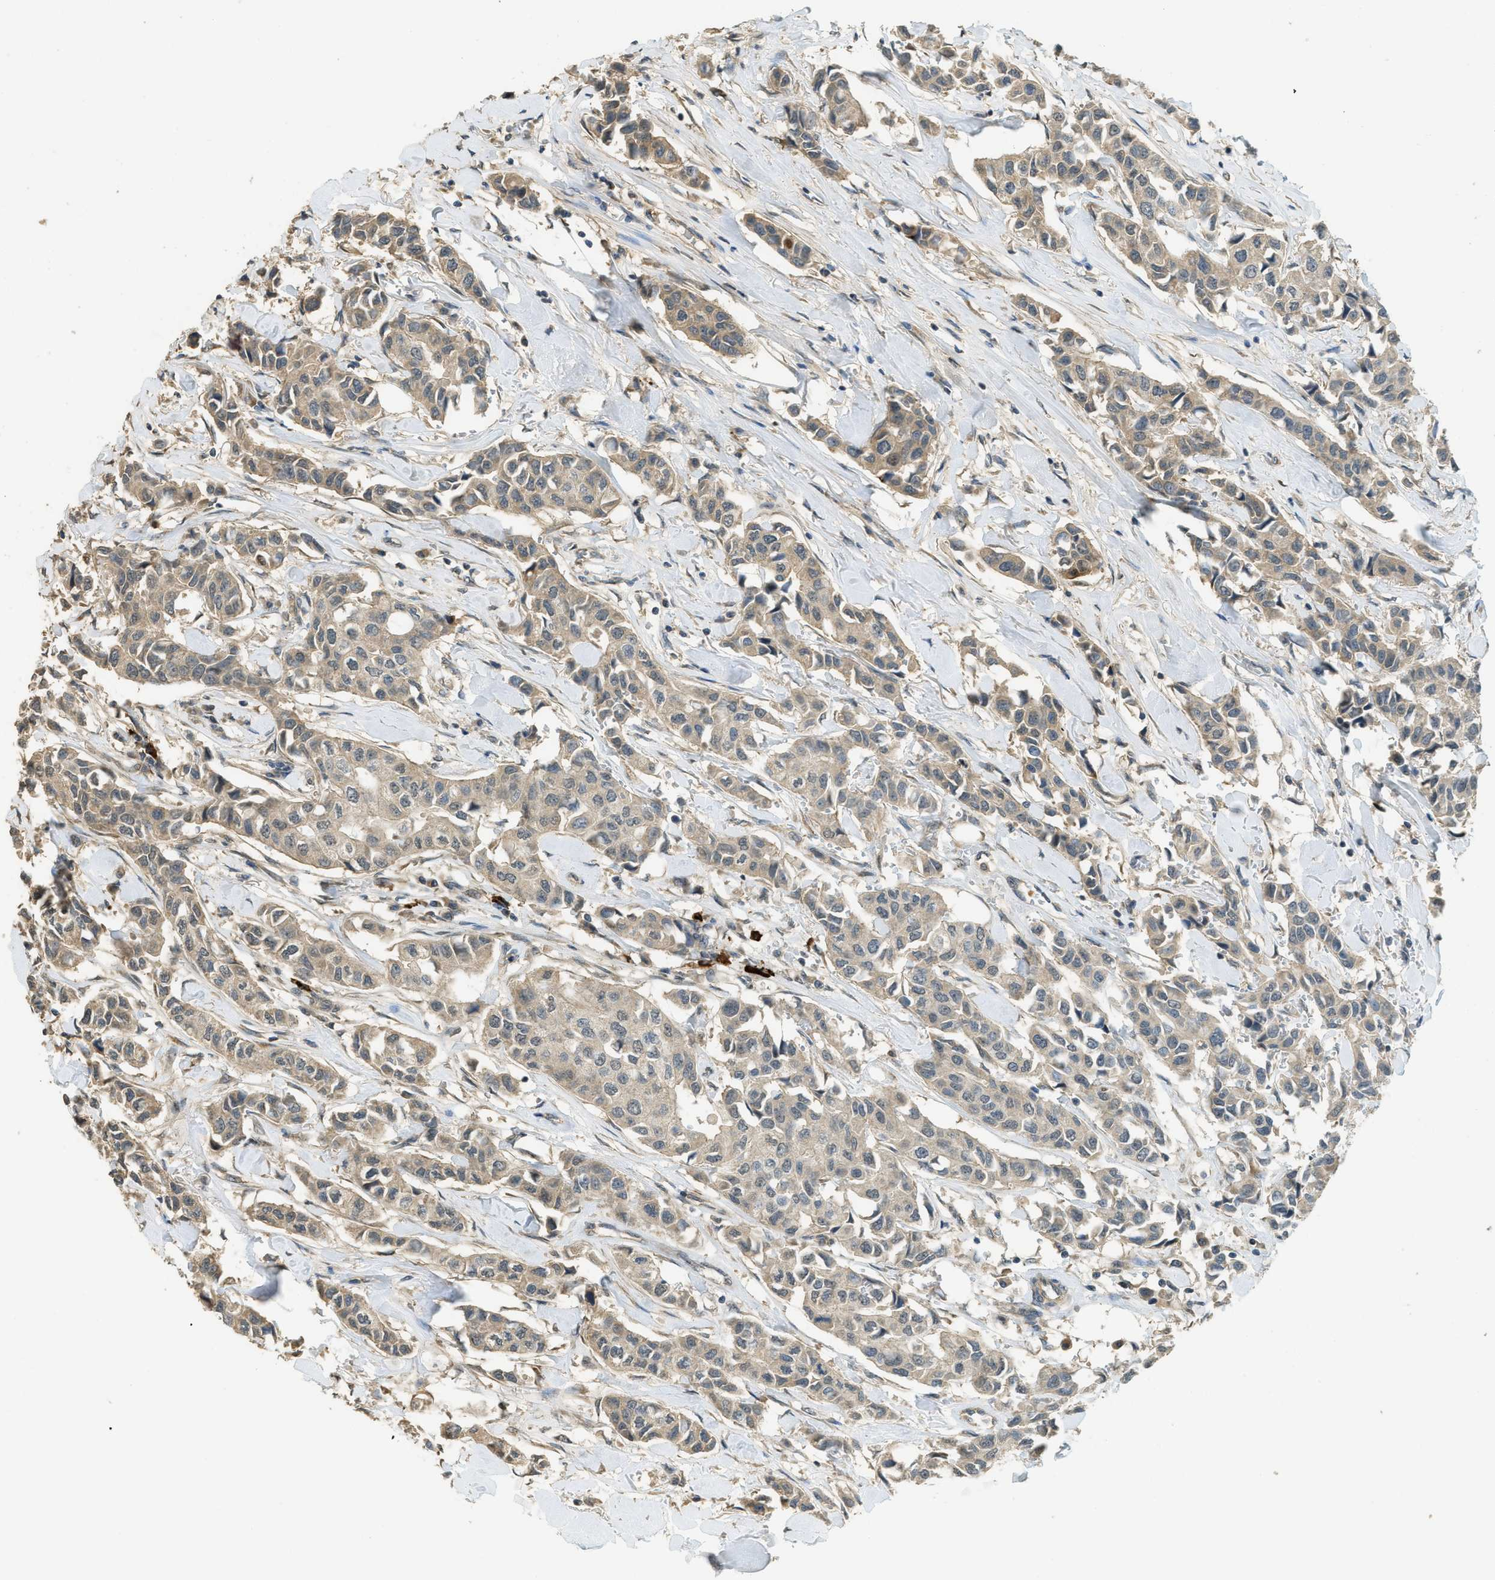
{"staining": {"intensity": "weak", "quantity": ">75%", "location": "cytoplasmic/membranous"}, "tissue": "breast cancer", "cell_type": "Tumor cells", "image_type": "cancer", "snomed": [{"axis": "morphology", "description": "Duct carcinoma"}, {"axis": "topography", "description": "Breast"}], "caption": "A high-resolution image shows IHC staining of breast cancer, which demonstrates weak cytoplasmic/membranous positivity in about >75% of tumor cells. The protein is stained brown, and the nuclei are stained in blue (DAB IHC with brightfield microscopy, high magnification).", "gene": "IGF2BP2", "patient": {"sex": "female", "age": 80}}